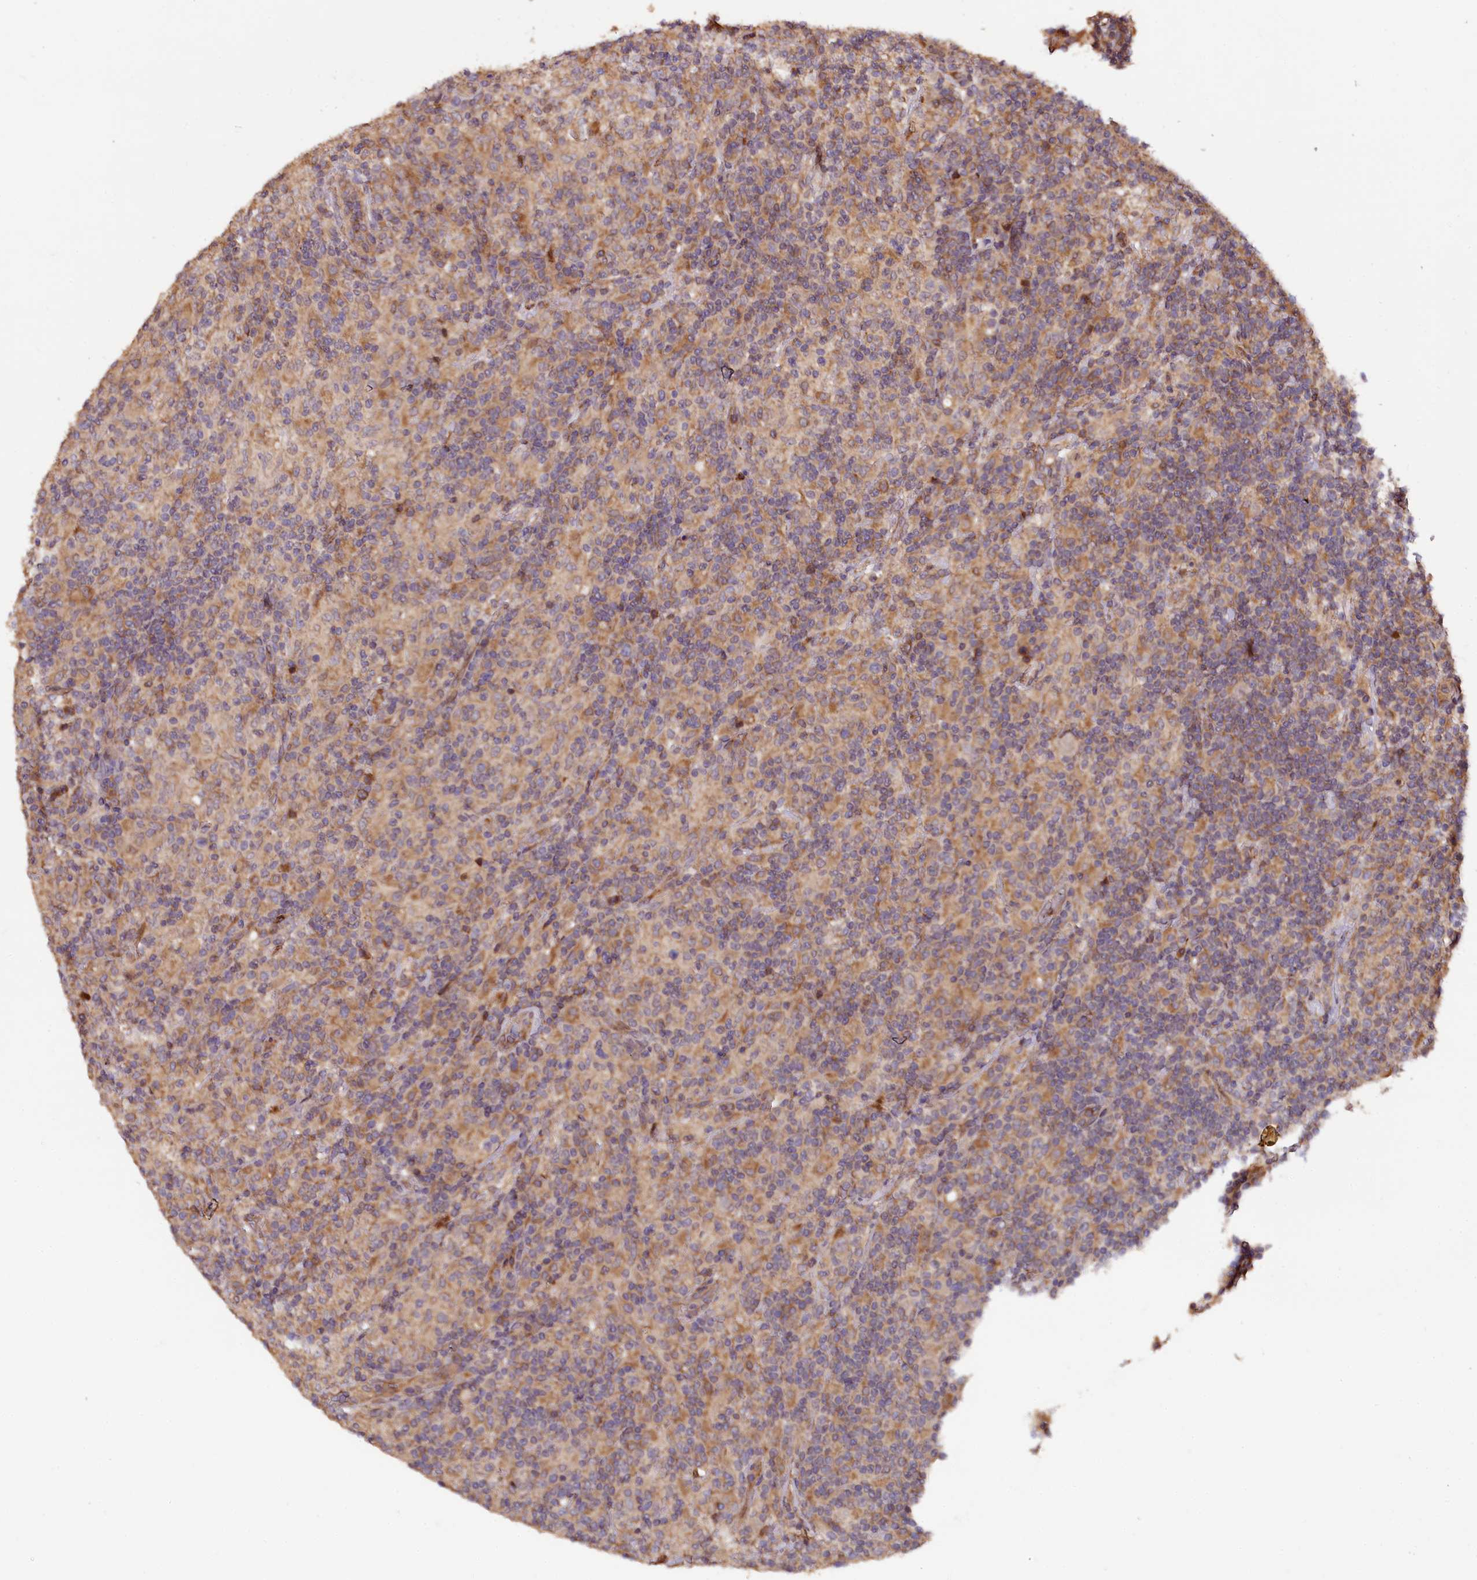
{"staining": {"intensity": "moderate", "quantity": ">75%", "location": "cytoplasmic/membranous"}, "tissue": "lymphoma", "cell_type": "Tumor cells", "image_type": "cancer", "snomed": [{"axis": "morphology", "description": "Hodgkin's disease, NOS"}, {"axis": "topography", "description": "Lymph node"}], "caption": "Immunohistochemistry image of human lymphoma stained for a protein (brown), which exhibits medium levels of moderate cytoplasmic/membranous expression in about >75% of tumor cells.", "gene": "RASSF1", "patient": {"sex": "male", "age": 70}}